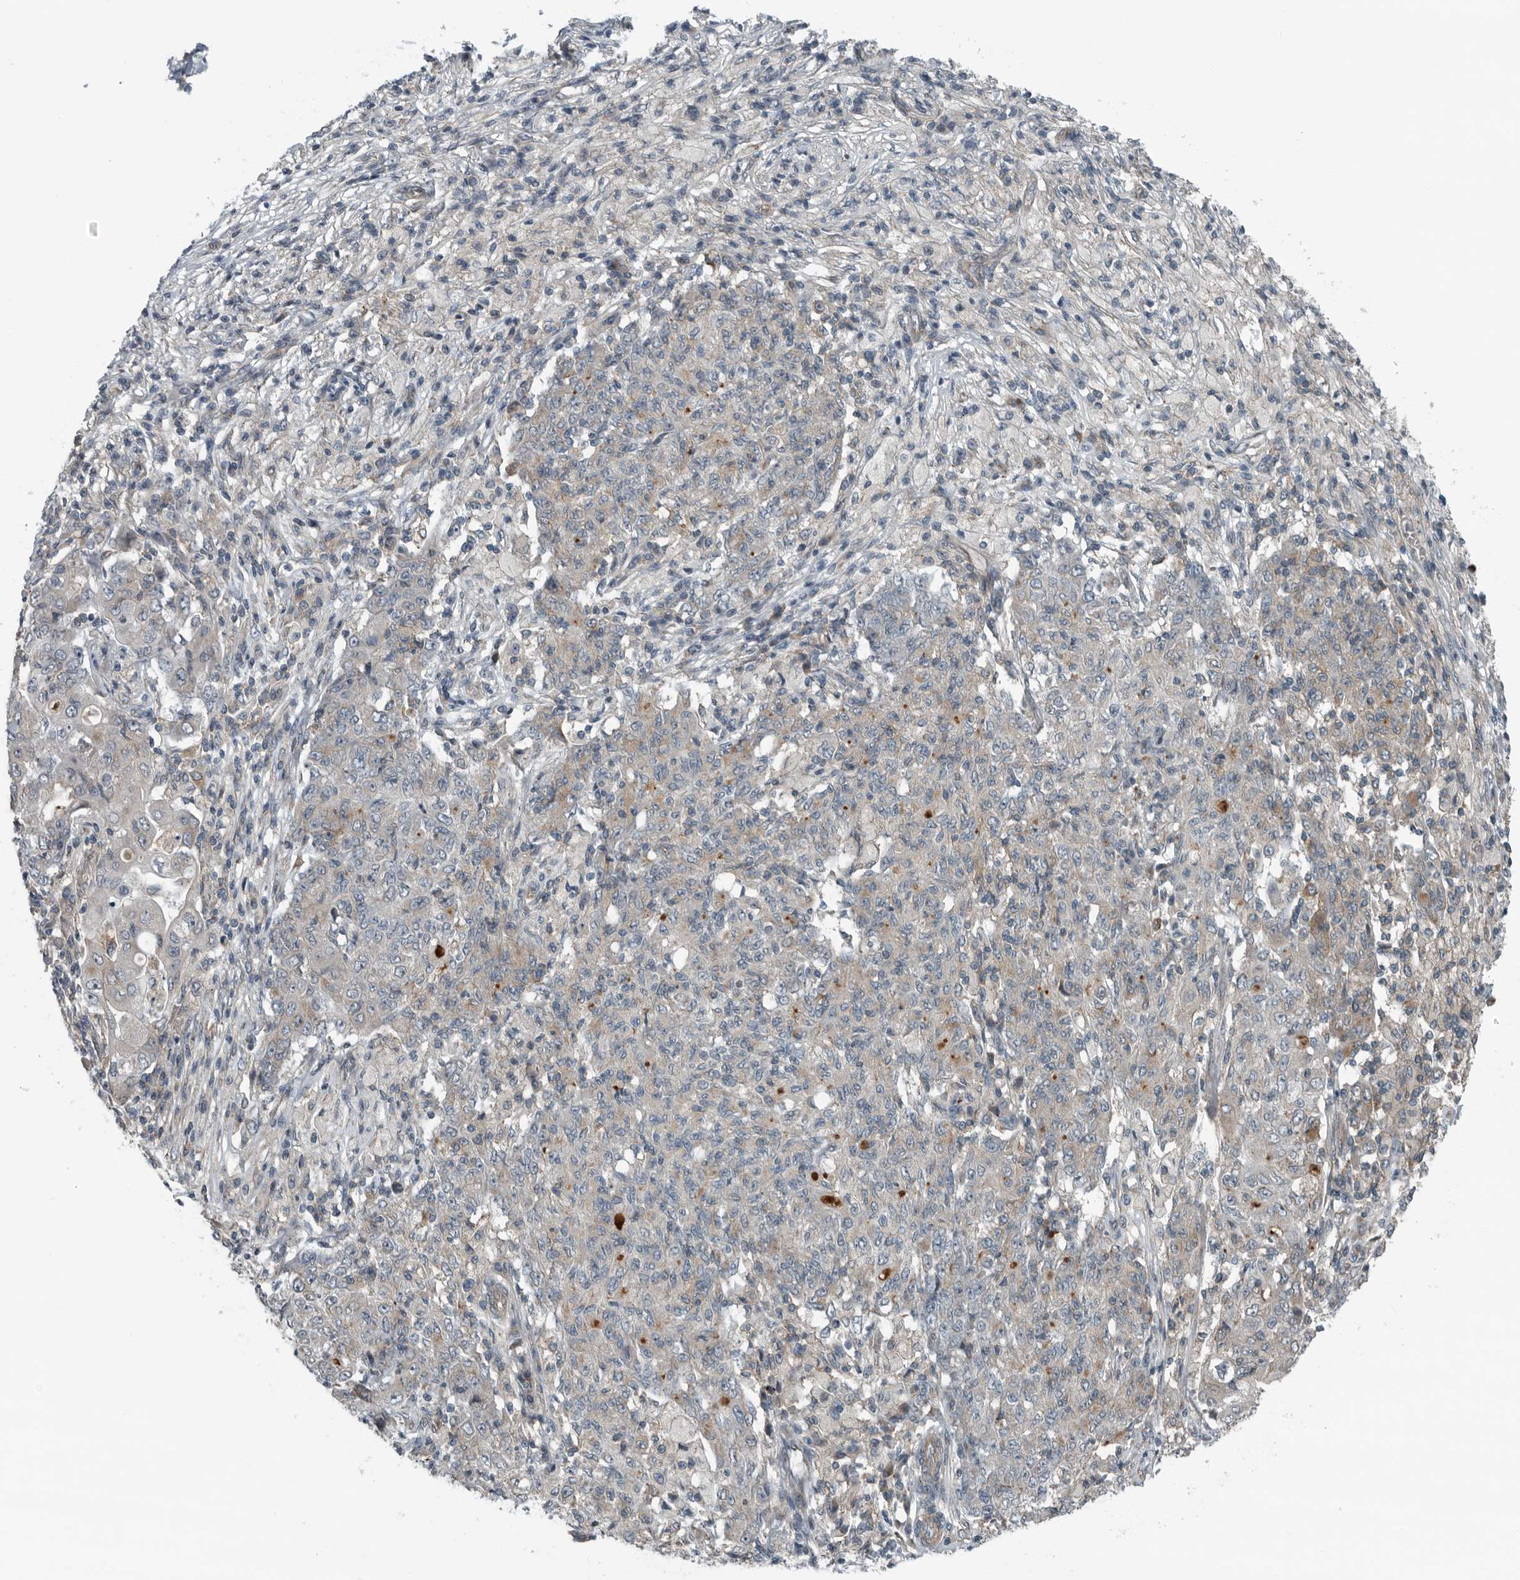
{"staining": {"intensity": "moderate", "quantity": "<25%", "location": "cytoplasmic/membranous"}, "tissue": "ovarian cancer", "cell_type": "Tumor cells", "image_type": "cancer", "snomed": [{"axis": "morphology", "description": "Carcinoma, endometroid"}, {"axis": "topography", "description": "Ovary"}], "caption": "Immunohistochemistry staining of ovarian cancer (endometroid carcinoma), which reveals low levels of moderate cytoplasmic/membranous expression in about <25% of tumor cells indicating moderate cytoplasmic/membranous protein expression. The staining was performed using DAB (3,3'-diaminobenzidine) (brown) for protein detection and nuclei were counterstained in hematoxylin (blue).", "gene": "AMFR", "patient": {"sex": "female", "age": 42}}